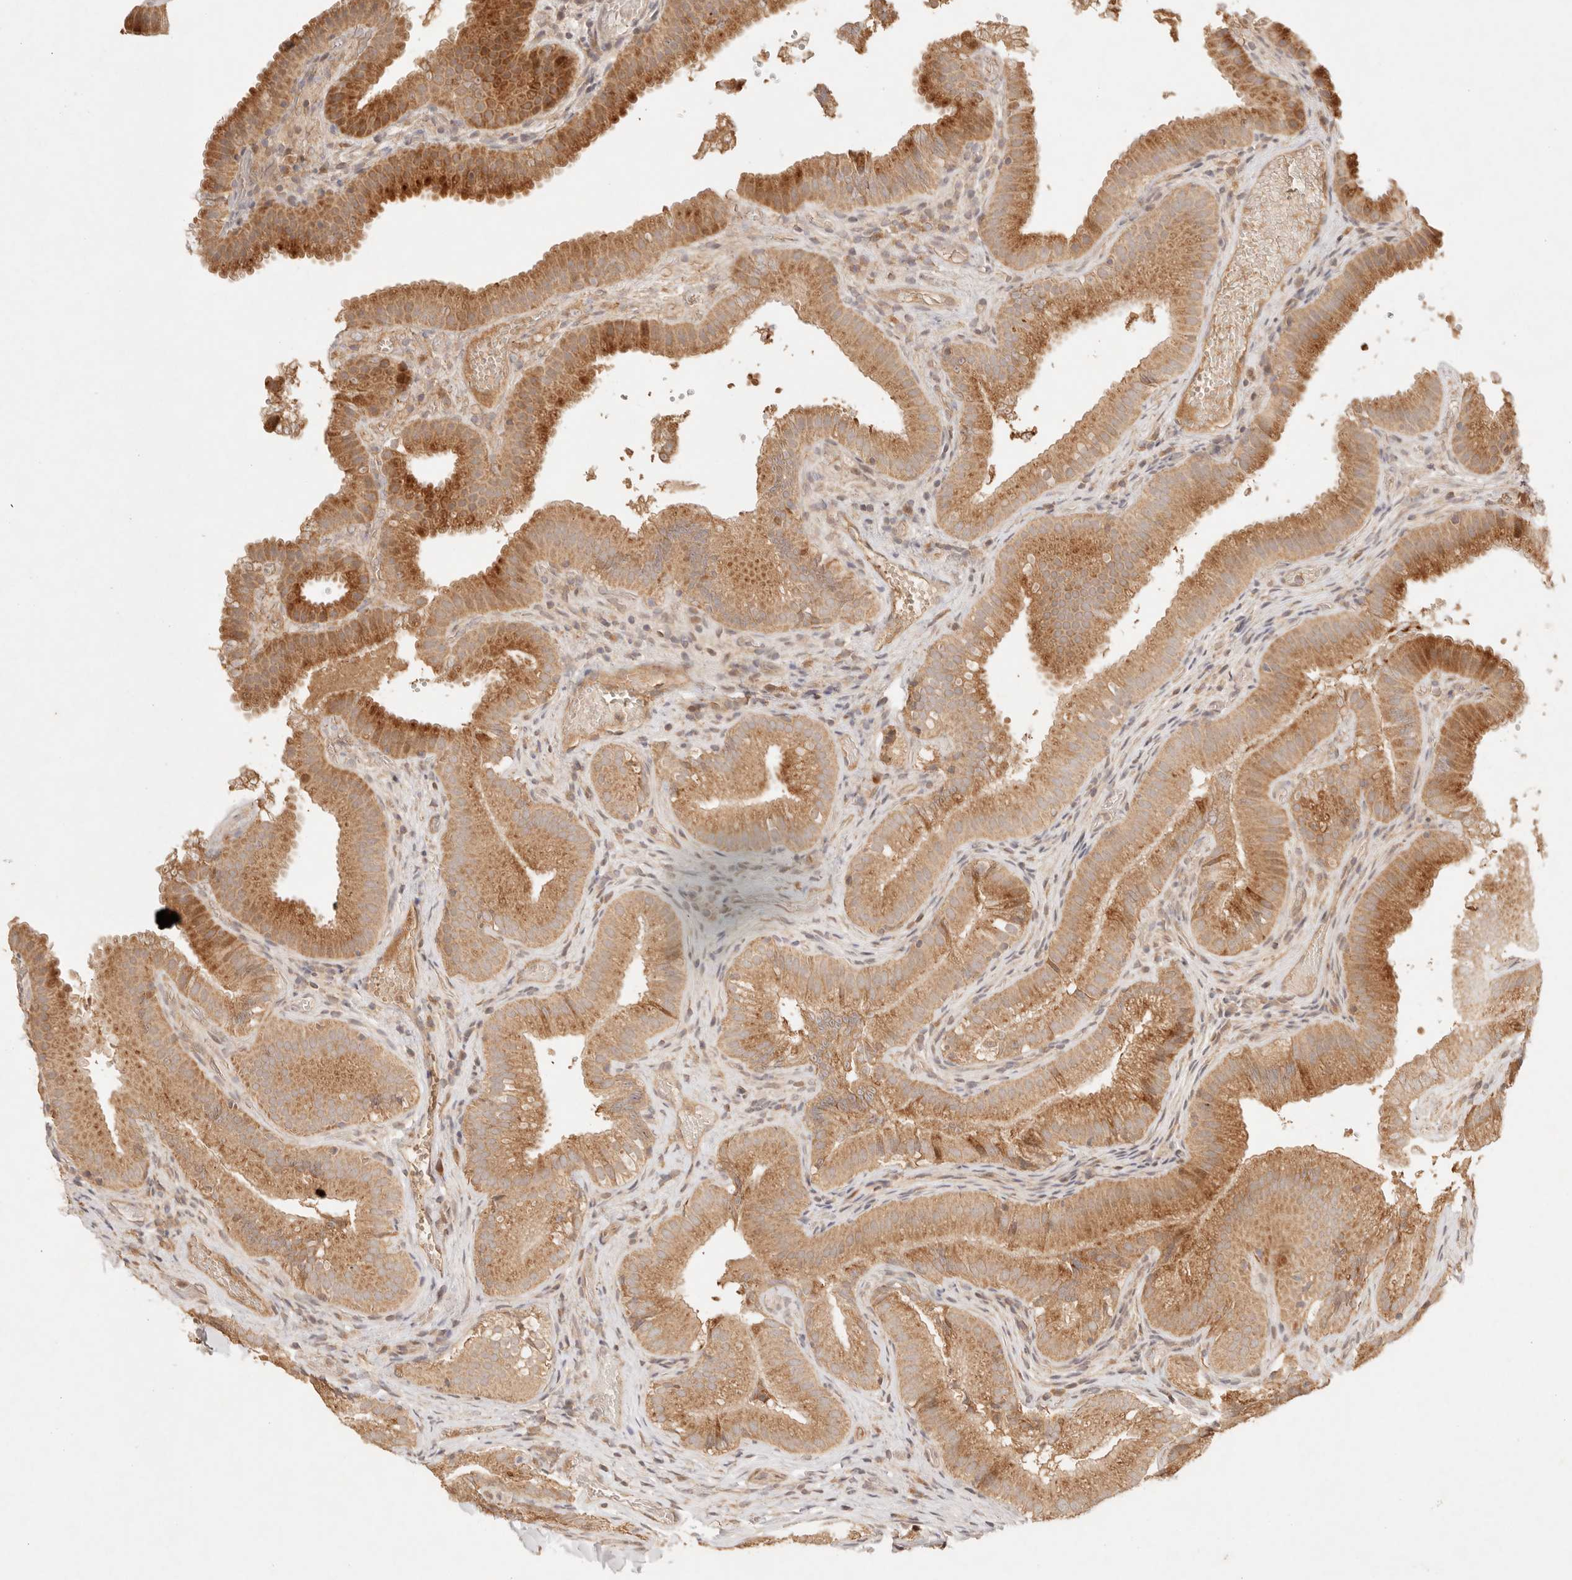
{"staining": {"intensity": "moderate", "quantity": ">75%", "location": "cytoplasmic/membranous"}, "tissue": "gallbladder", "cell_type": "Glandular cells", "image_type": "normal", "snomed": [{"axis": "morphology", "description": "Normal tissue, NOS"}, {"axis": "topography", "description": "Gallbladder"}], "caption": "Gallbladder was stained to show a protein in brown. There is medium levels of moderate cytoplasmic/membranous positivity in approximately >75% of glandular cells. (Brightfield microscopy of DAB IHC at high magnification).", "gene": "PHLDA3", "patient": {"sex": "female", "age": 30}}